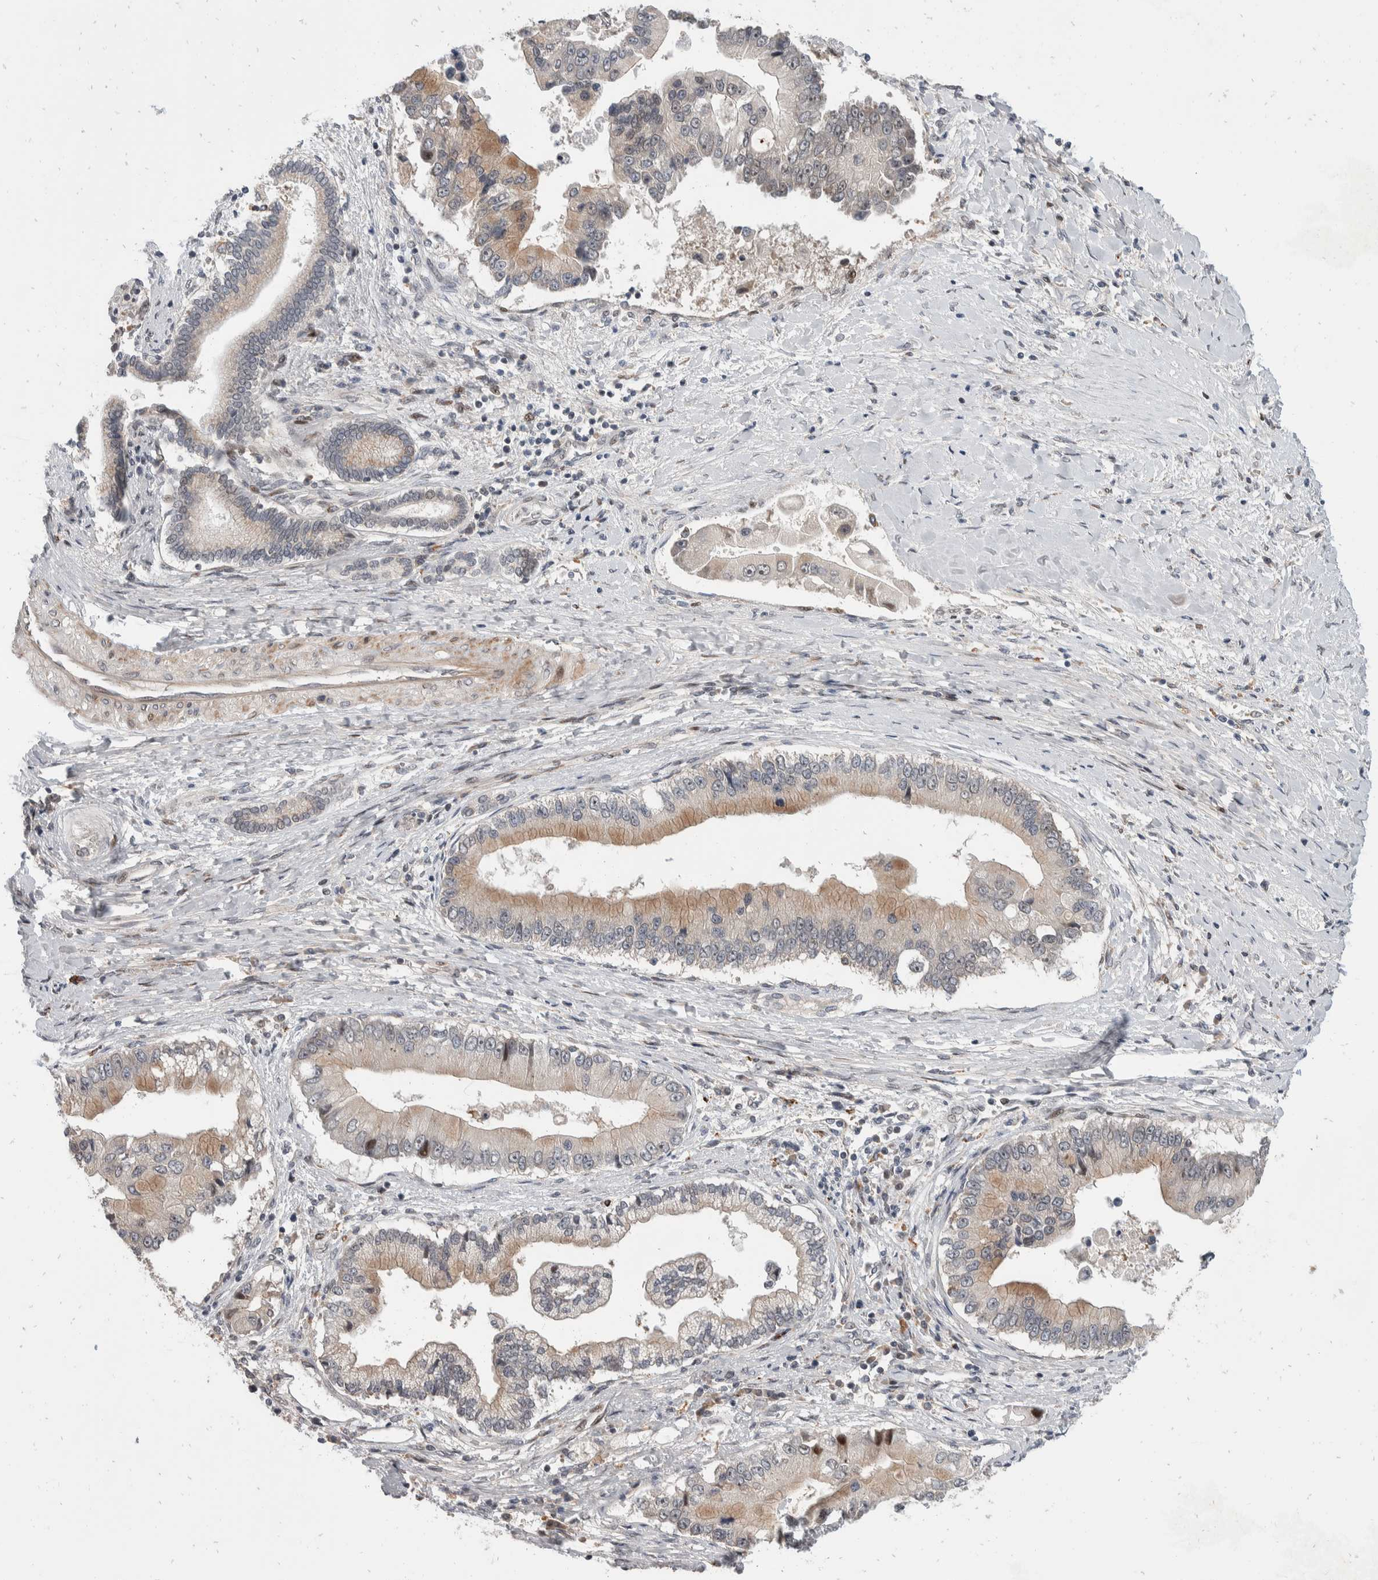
{"staining": {"intensity": "moderate", "quantity": "<25%", "location": "cytoplasmic/membranous,nuclear"}, "tissue": "liver cancer", "cell_type": "Tumor cells", "image_type": "cancer", "snomed": [{"axis": "morphology", "description": "Cholangiocarcinoma"}, {"axis": "topography", "description": "Liver"}], "caption": "There is low levels of moderate cytoplasmic/membranous and nuclear expression in tumor cells of liver cancer, as demonstrated by immunohistochemical staining (brown color).", "gene": "ZNF703", "patient": {"sex": "male", "age": 50}}